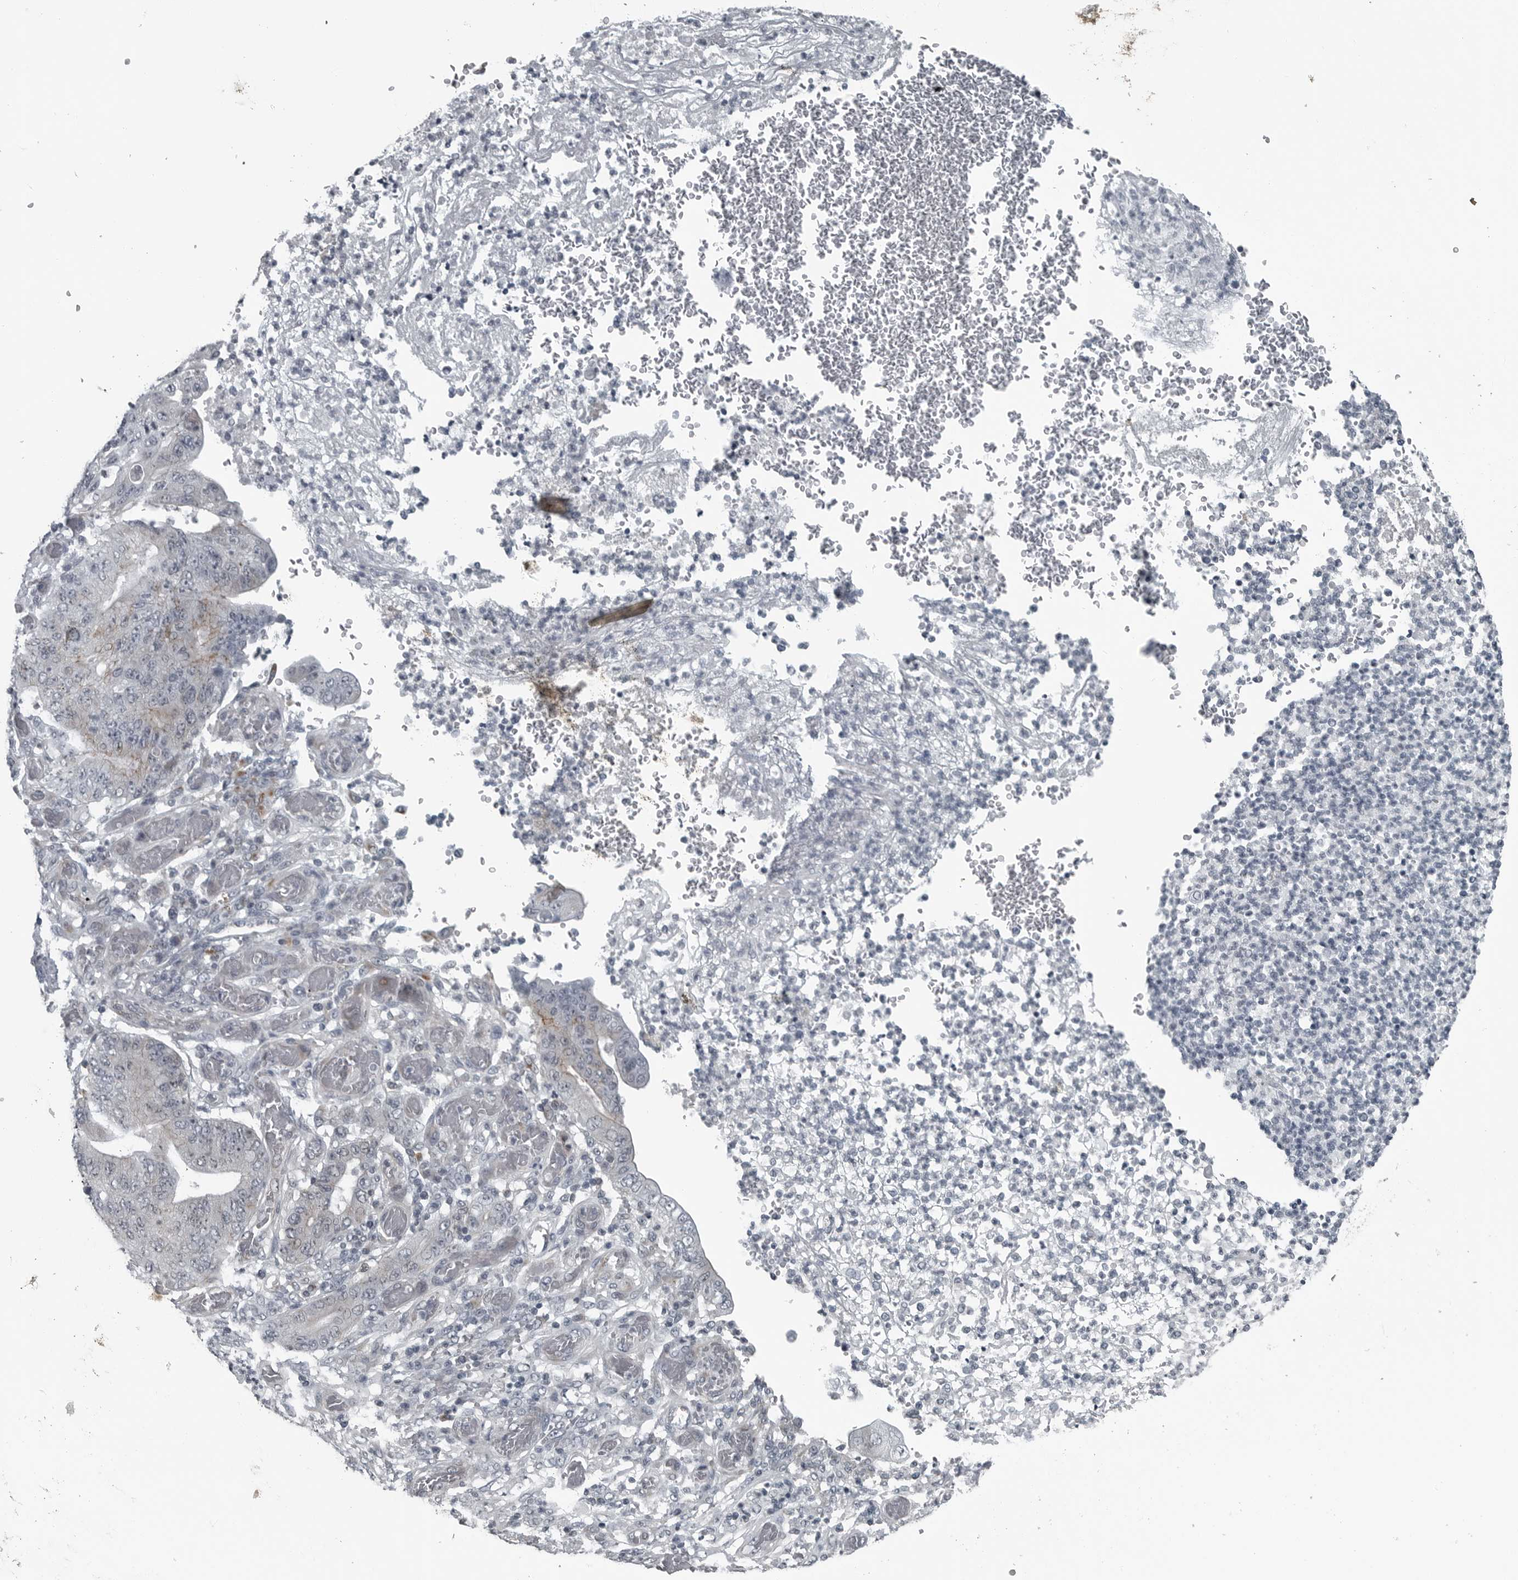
{"staining": {"intensity": "weak", "quantity": "<25%", "location": "cytoplasmic/membranous"}, "tissue": "stomach cancer", "cell_type": "Tumor cells", "image_type": "cancer", "snomed": [{"axis": "morphology", "description": "Adenocarcinoma, NOS"}, {"axis": "topography", "description": "Stomach"}], "caption": "Photomicrograph shows no protein positivity in tumor cells of stomach cancer (adenocarcinoma) tissue.", "gene": "GAK", "patient": {"sex": "female", "age": 73}}